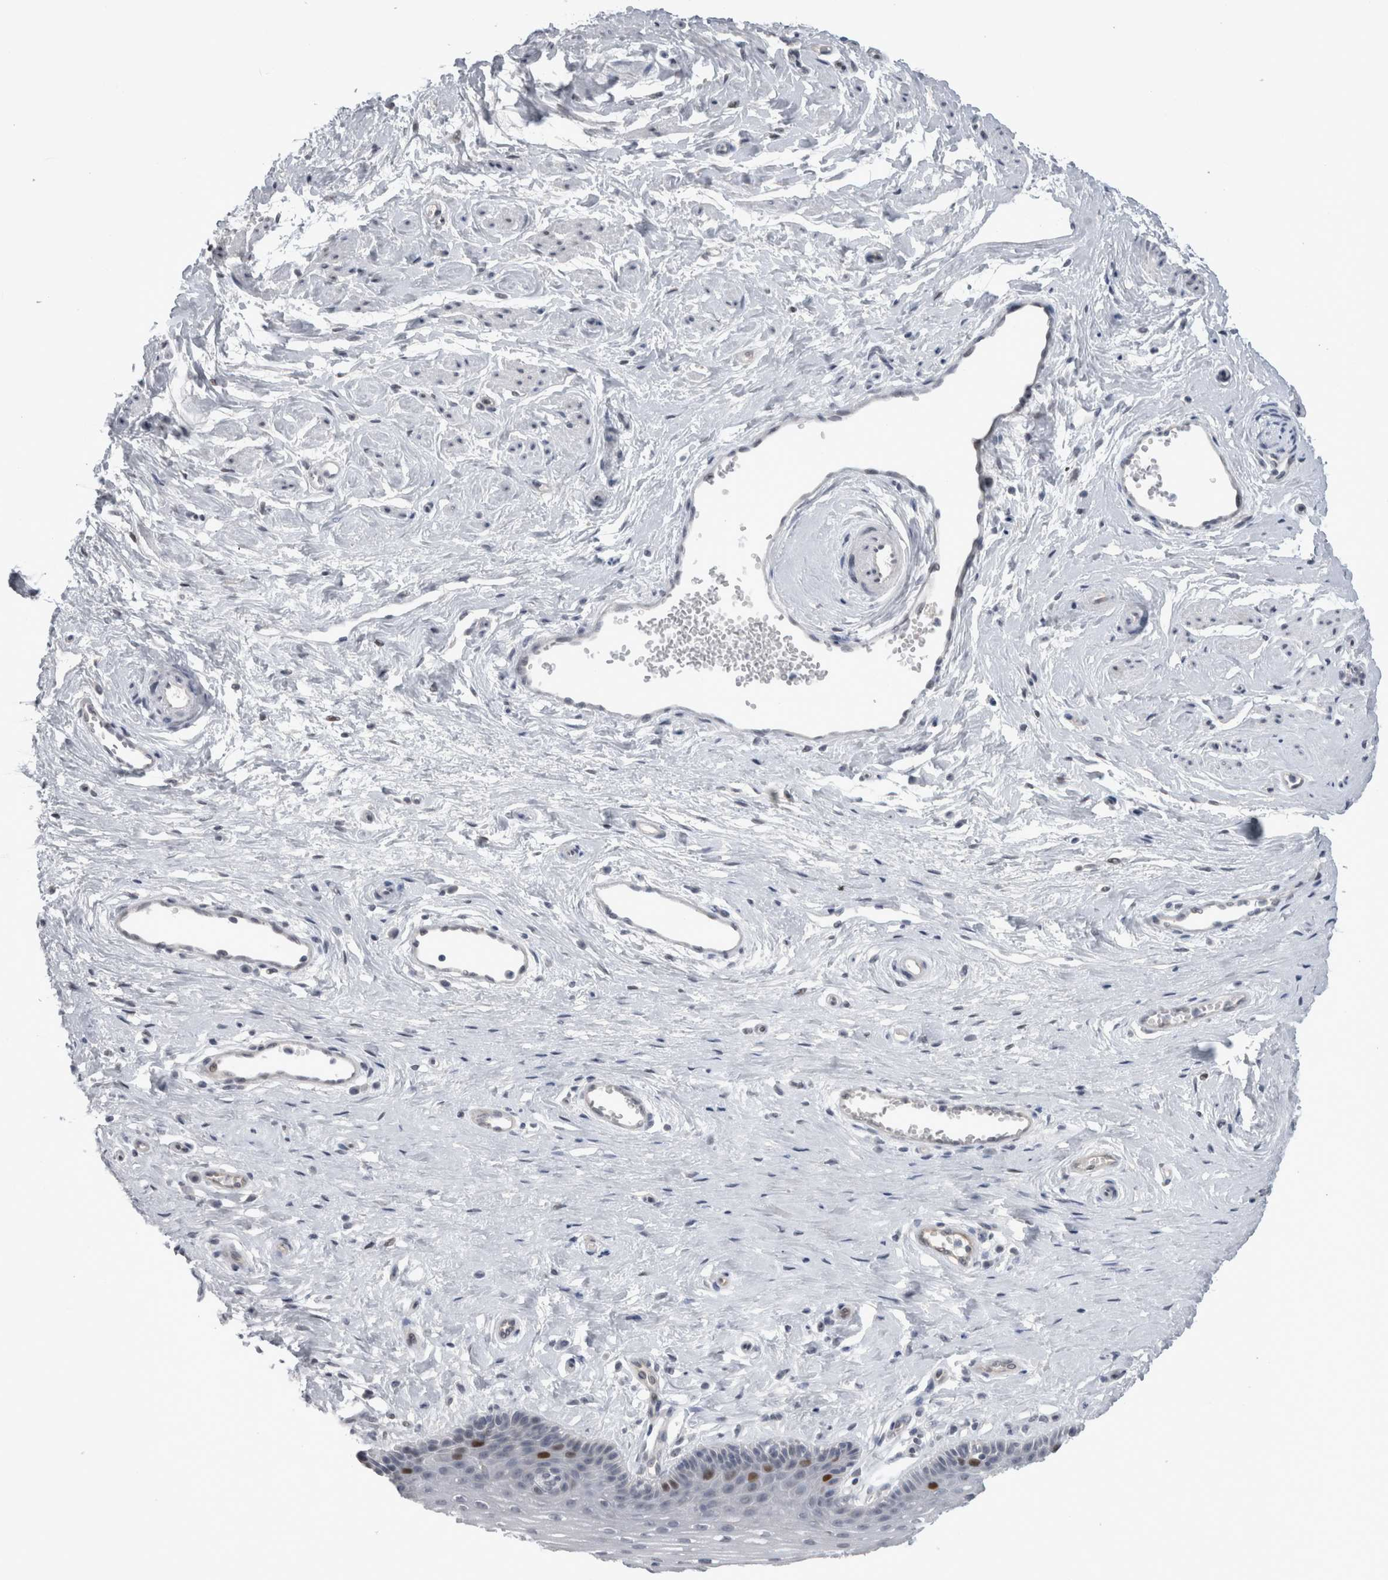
{"staining": {"intensity": "strong", "quantity": "<25%", "location": "nuclear"}, "tissue": "vagina", "cell_type": "Squamous epithelial cells", "image_type": "normal", "snomed": [{"axis": "morphology", "description": "Normal tissue, NOS"}, {"axis": "topography", "description": "Vagina"}], "caption": "DAB (3,3'-diaminobenzidine) immunohistochemical staining of benign vagina shows strong nuclear protein expression in approximately <25% of squamous epithelial cells.", "gene": "KIF18B", "patient": {"sex": "female", "age": 46}}